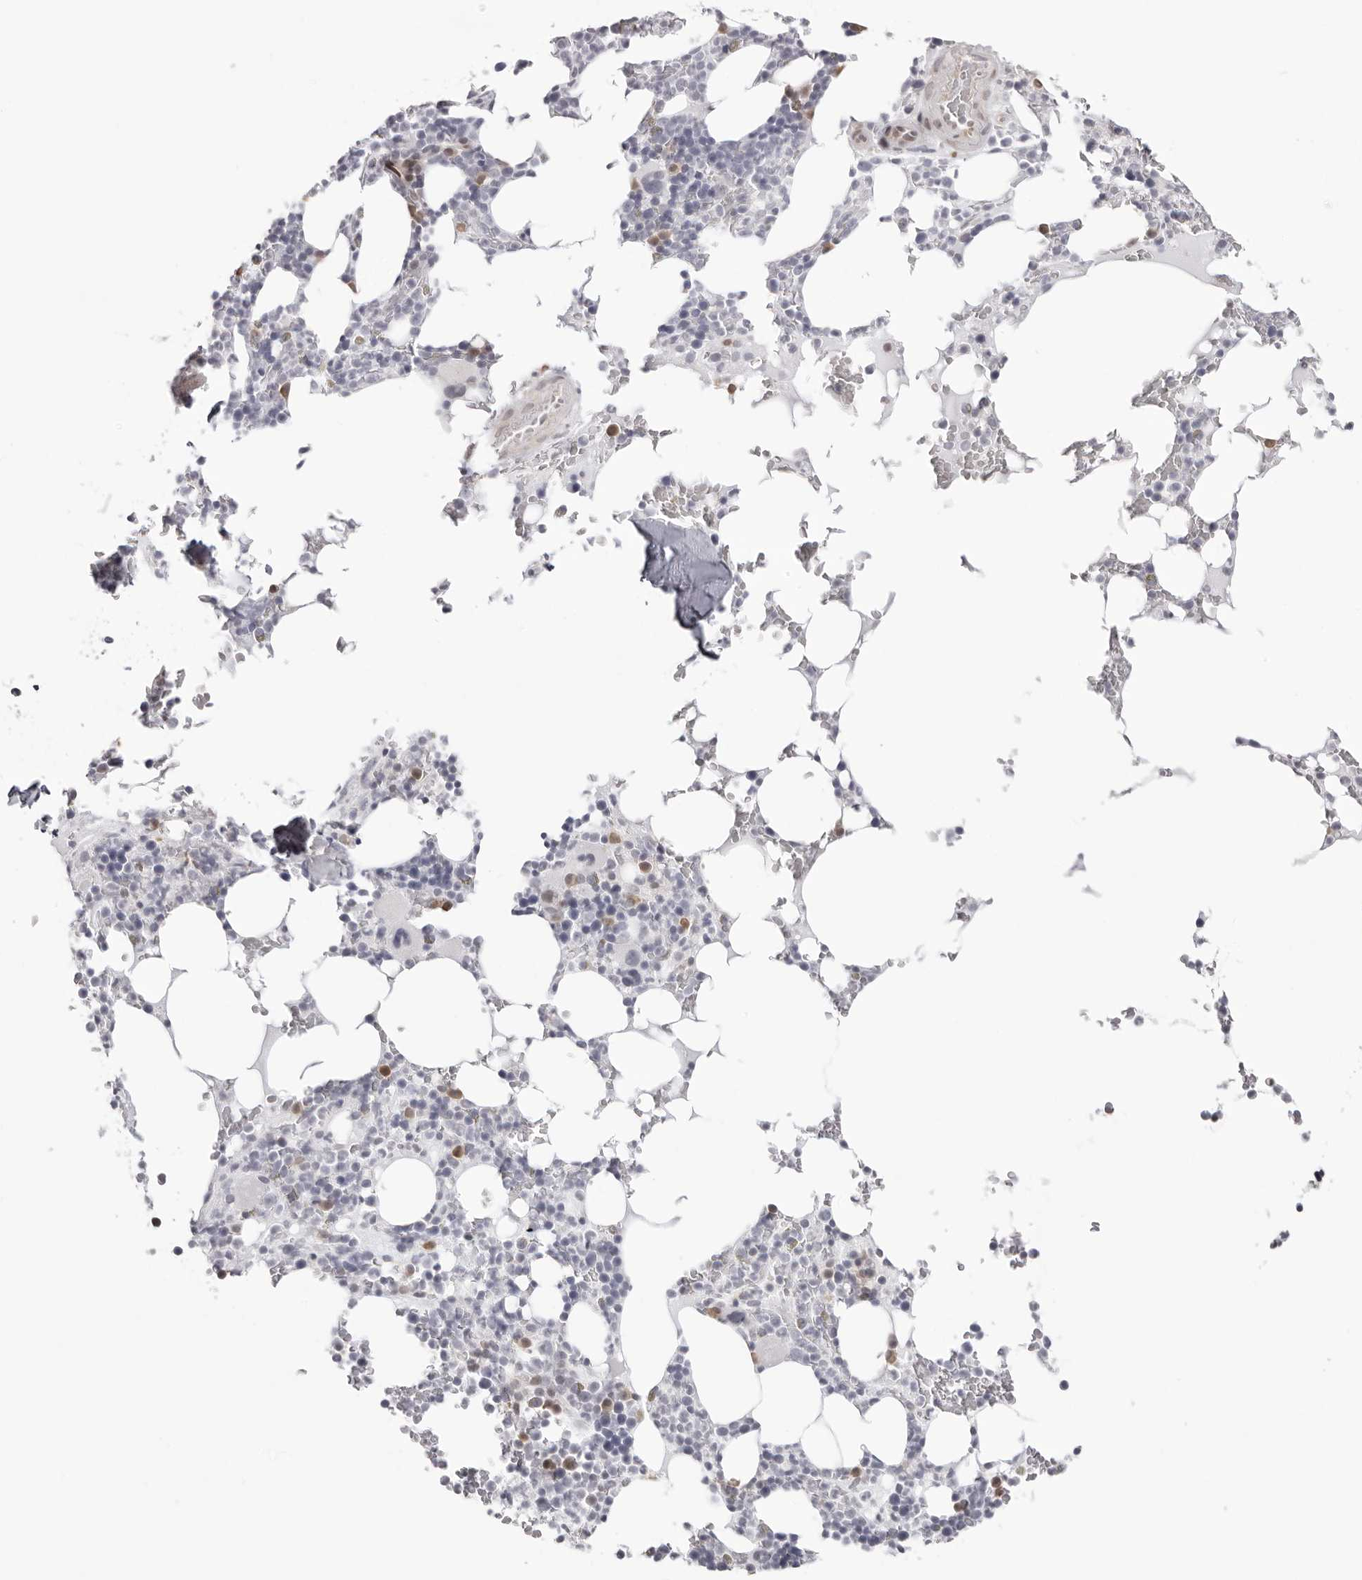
{"staining": {"intensity": "moderate", "quantity": "<25%", "location": "nuclear"}, "tissue": "bone marrow", "cell_type": "Hematopoietic cells", "image_type": "normal", "snomed": [{"axis": "morphology", "description": "Normal tissue, NOS"}, {"axis": "topography", "description": "Bone marrow"}], "caption": "A photomicrograph of human bone marrow stained for a protein shows moderate nuclear brown staining in hematopoietic cells. (Stains: DAB (3,3'-diaminobenzidine) in brown, nuclei in blue, Microscopy: brightfield microscopy at high magnification).", "gene": "NTPCR", "patient": {"sex": "male", "age": 58}}